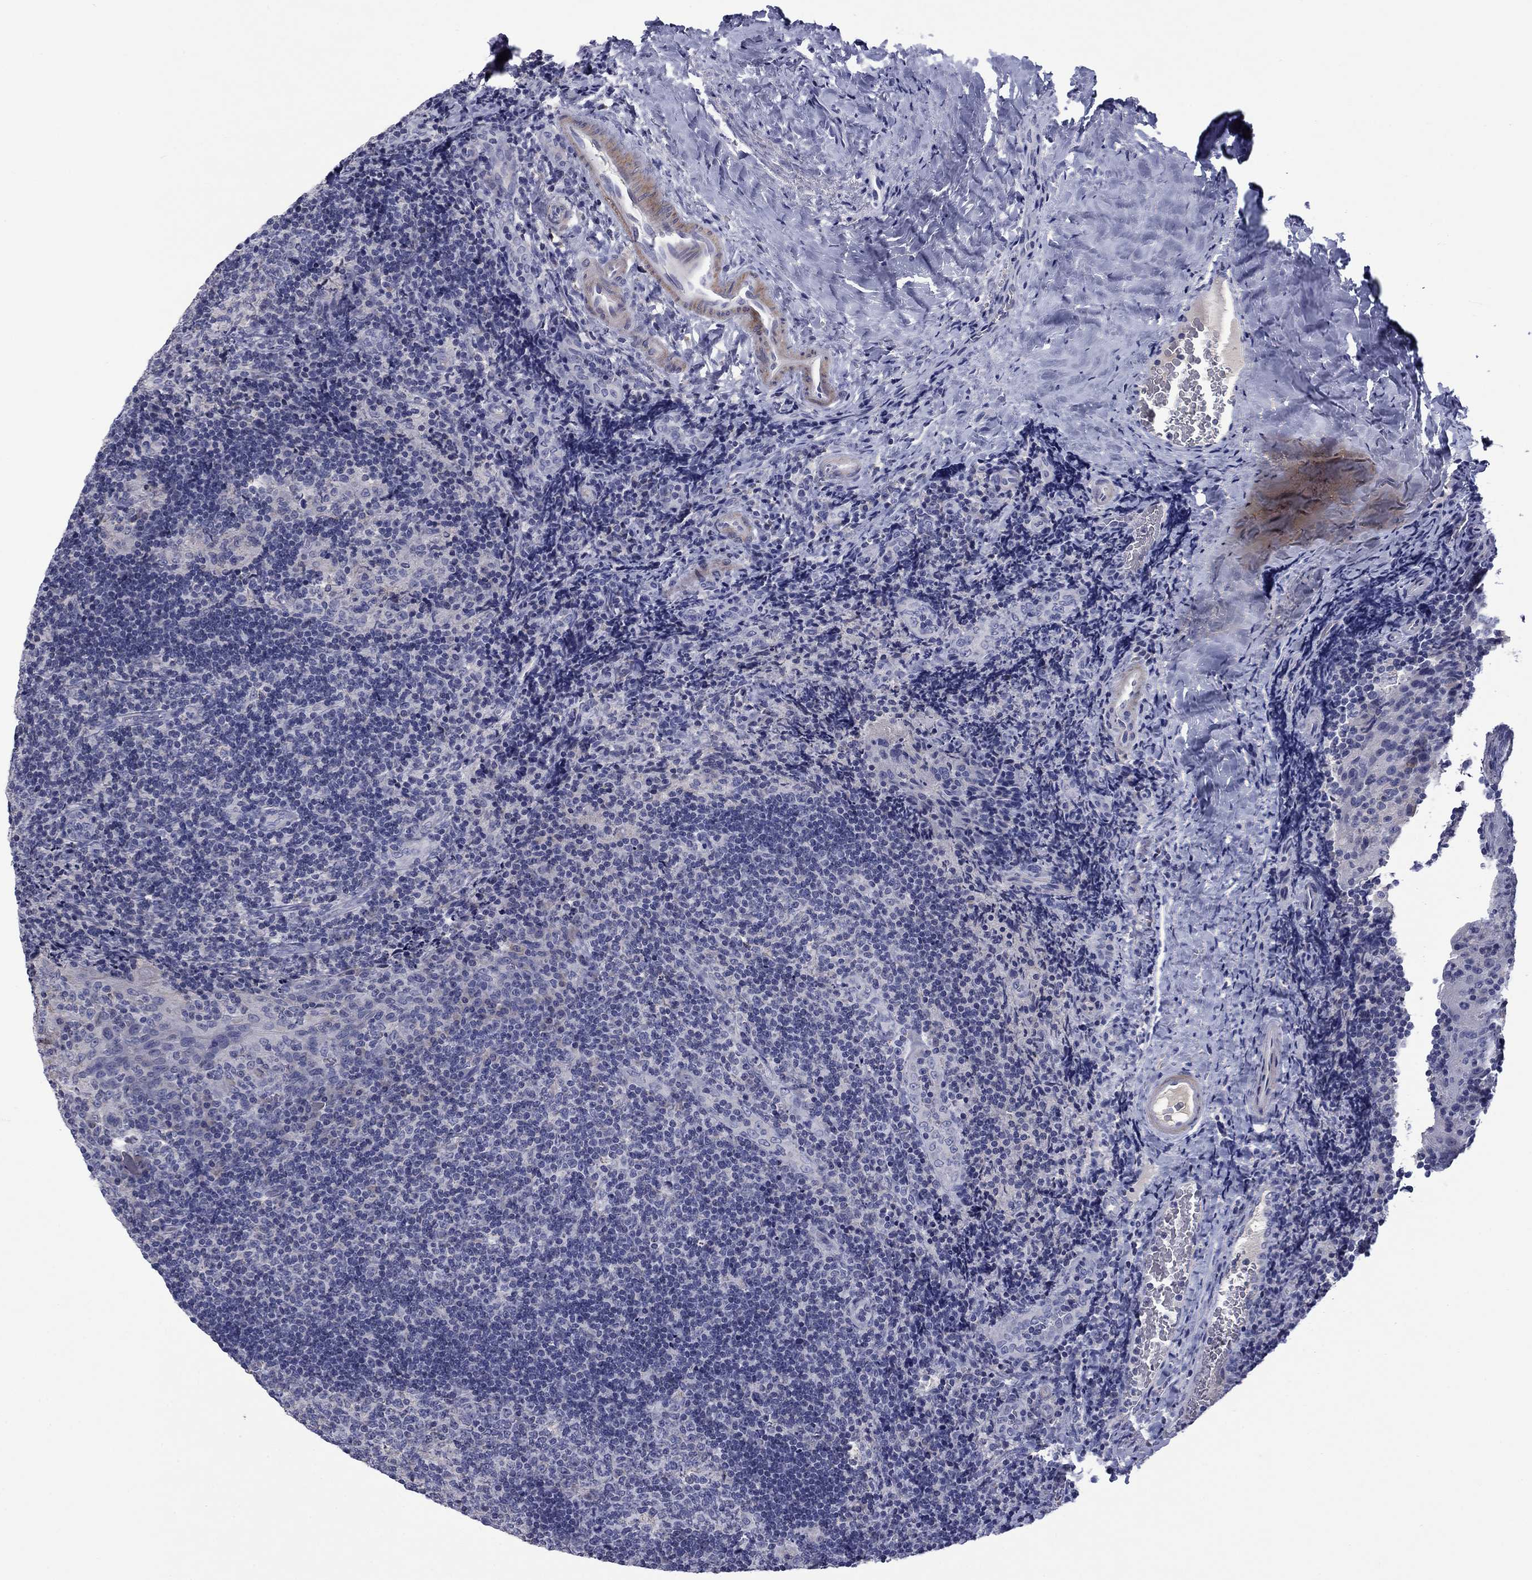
{"staining": {"intensity": "negative", "quantity": "none", "location": "none"}, "tissue": "tonsil", "cell_type": "Germinal center cells", "image_type": "normal", "snomed": [{"axis": "morphology", "description": "Normal tissue, NOS"}, {"axis": "topography", "description": "Tonsil"}], "caption": "Tonsil was stained to show a protein in brown. There is no significant expression in germinal center cells. (DAB (3,3'-diaminobenzidine) immunohistochemistry (IHC) visualized using brightfield microscopy, high magnification).", "gene": "FRK", "patient": {"sex": "male", "age": 17}}